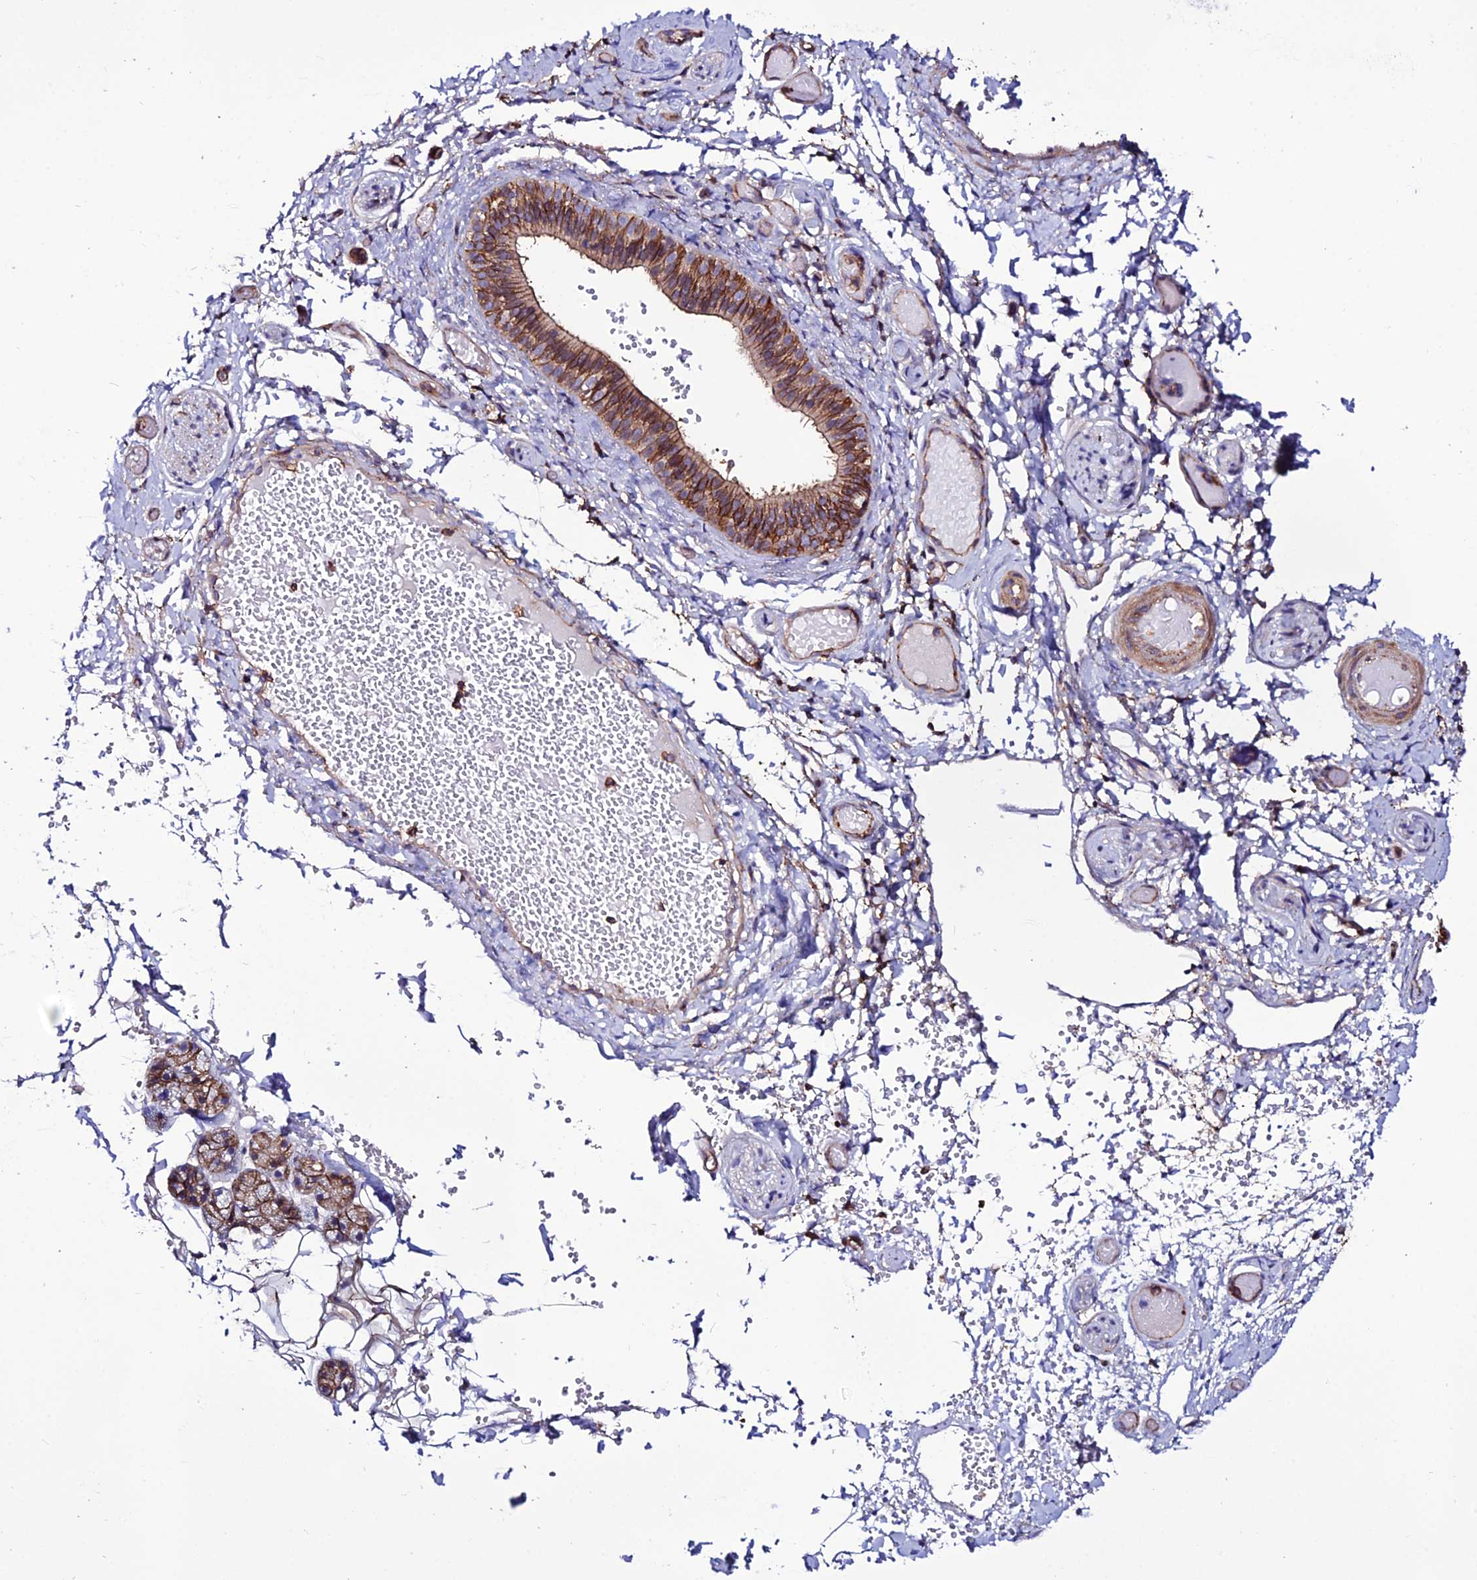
{"staining": {"intensity": "moderate", "quantity": ">75%", "location": "cytoplasmic/membranous"}, "tissue": "salivary gland", "cell_type": "Glandular cells", "image_type": "normal", "snomed": [{"axis": "morphology", "description": "Normal tissue, NOS"}, {"axis": "topography", "description": "Salivary gland"}], "caption": "Salivary gland stained with DAB immunohistochemistry demonstrates medium levels of moderate cytoplasmic/membranous positivity in approximately >75% of glandular cells.", "gene": "USP17L10", "patient": {"sex": "female", "age": 33}}